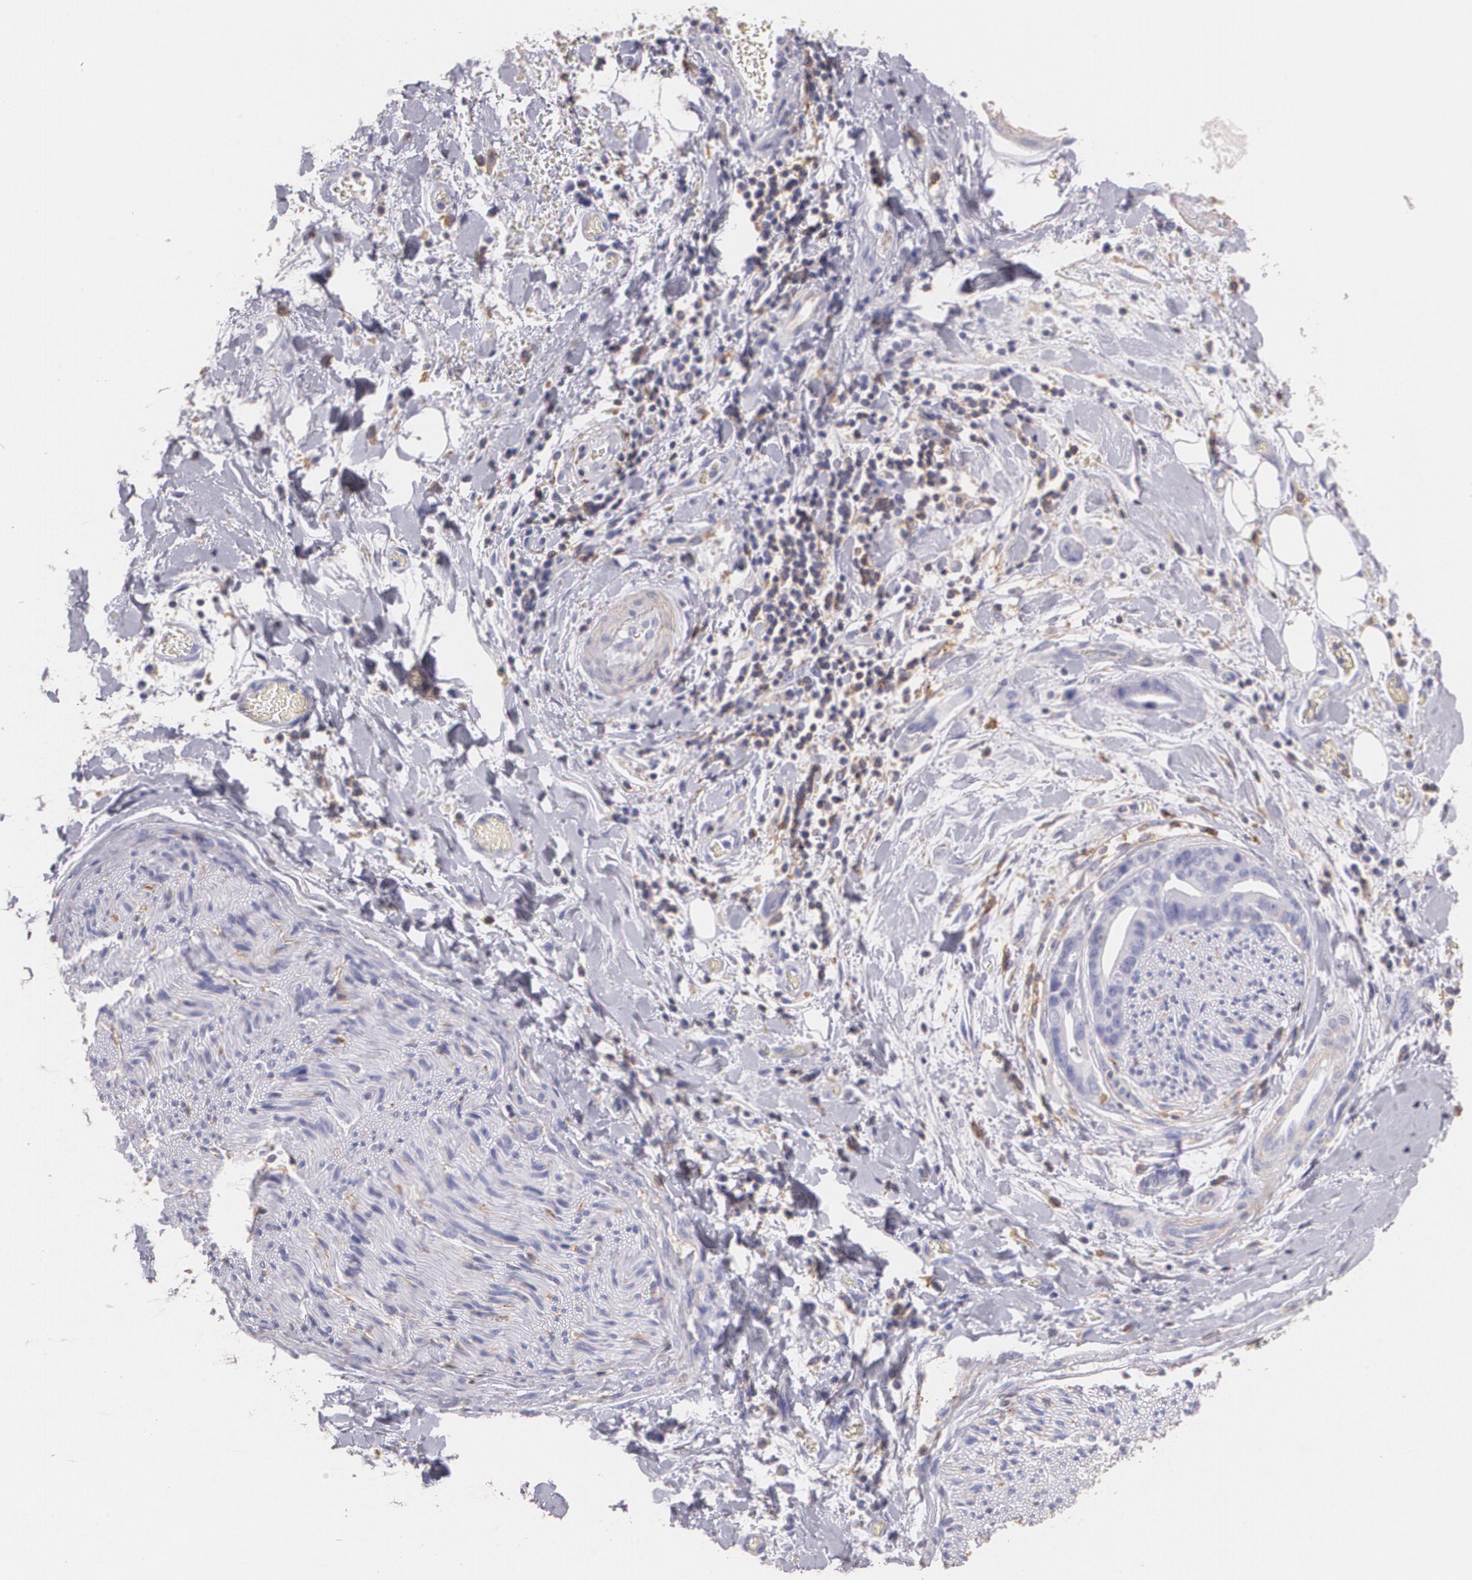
{"staining": {"intensity": "negative", "quantity": "none", "location": "none"}, "tissue": "liver cancer", "cell_type": "Tumor cells", "image_type": "cancer", "snomed": [{"axis": "morphology", "description": "Cholangiocarcinoma"}, {"axis": "topography", "description": "Liver"}], "caption": "IHC photomicrograph of human cholangiocarcinoma (liver) stained for a protein (brown), which displays no expression in tumor cells.", "gene": "TGFBR1", "patient": {"sex": "male", "age": 58}}